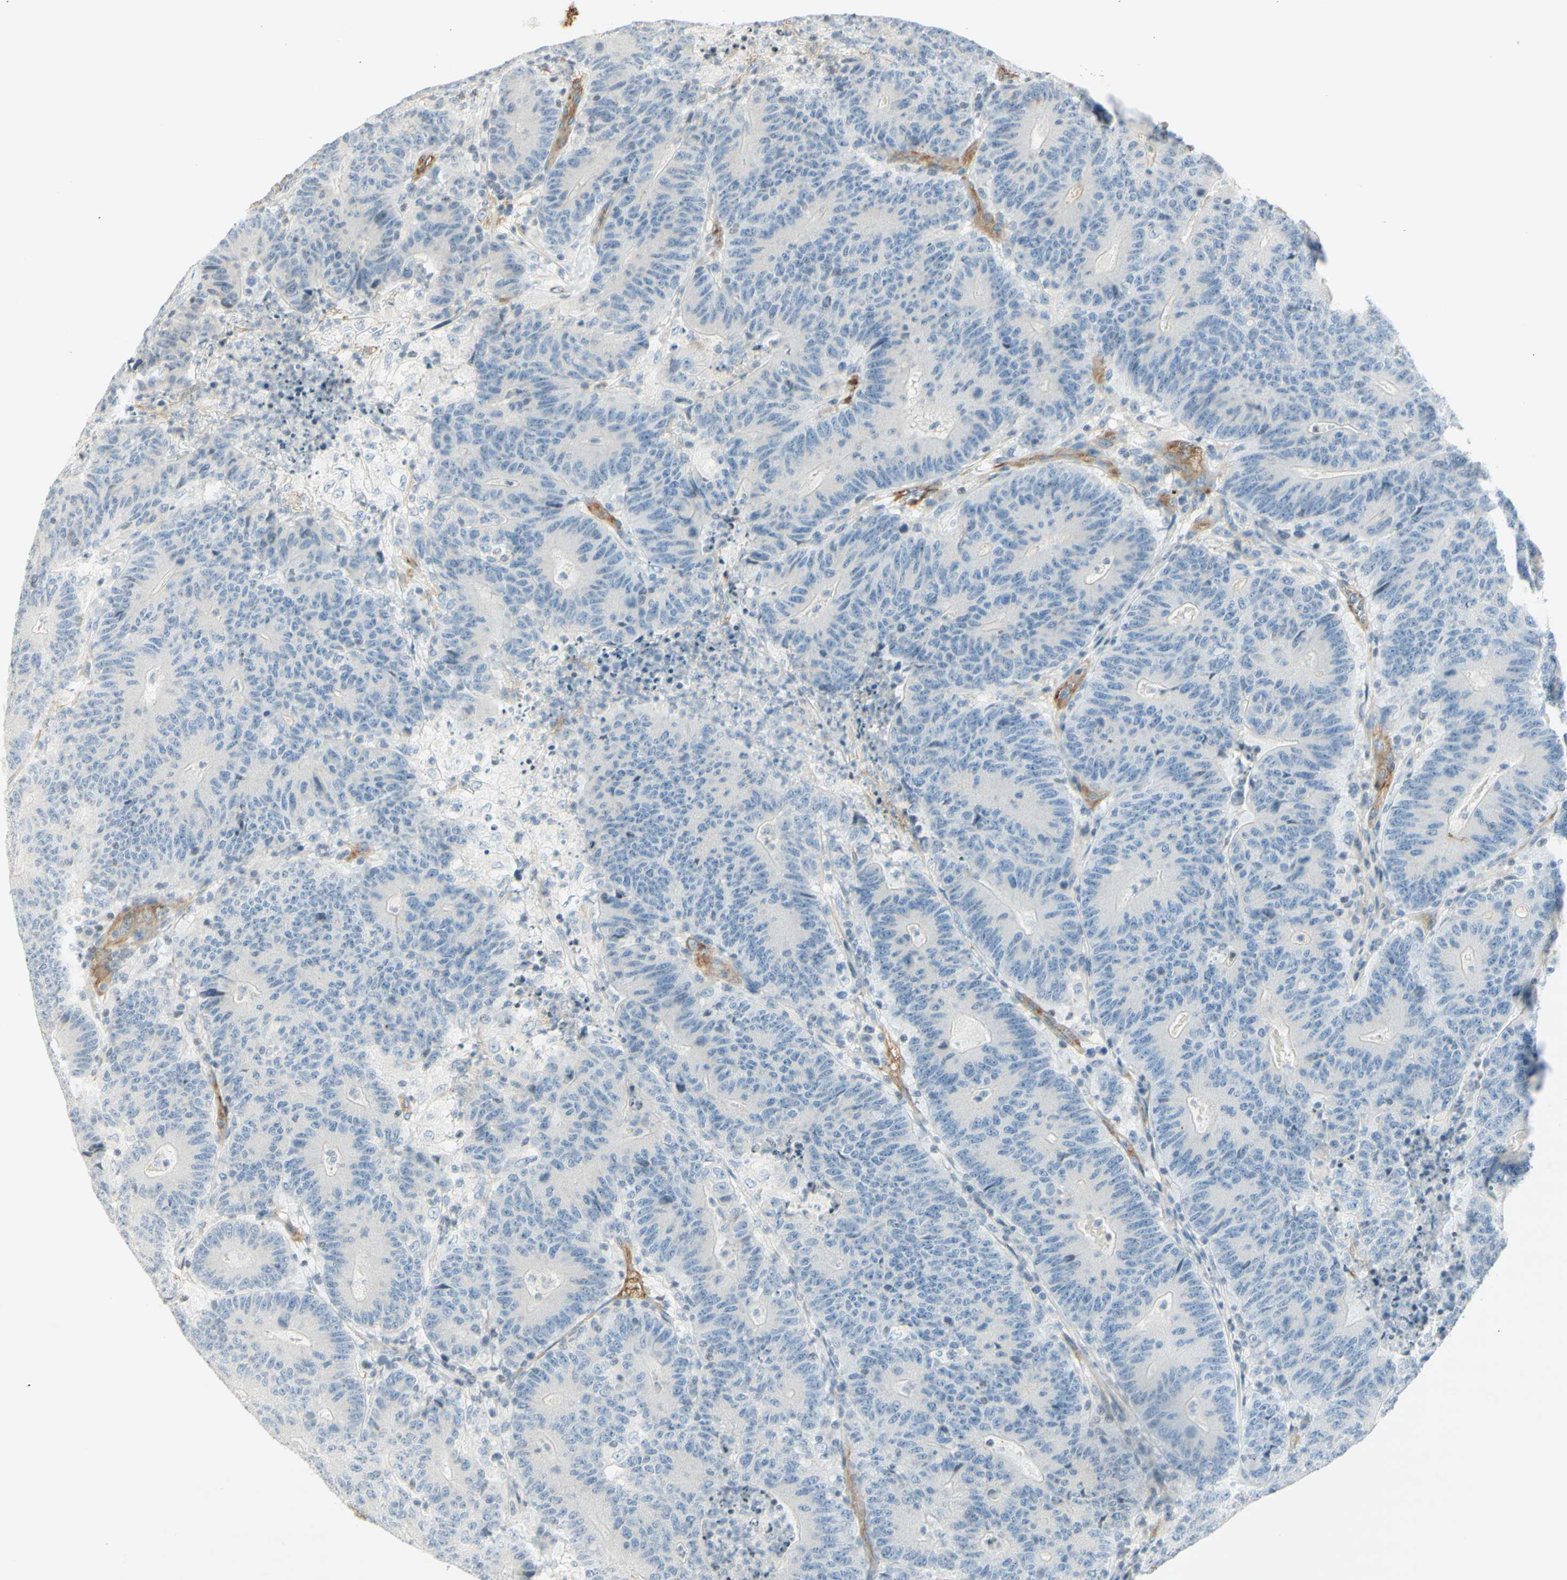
{"staining": {"intensity": "negative", "quantity": "none", "location": "none"}, "tissue": "colorectal cancer", "cell_type": "Tumor cells", "image_type": "cancer", "snomed": [{"axis": "morphology", "description": "Normal tissue, NOS"}, {"axis": "morphology", "description": "Adenocarcinoma, NOS"}, {"axis": "topography", "description": "Colon"}], "caption": "A photomicrograph of colorectal cancer (adenocarcinoma) stained for a protein shows no brown staining in tumor cells.", "gene": "MAP1B", "patient": {"sex": "female", "age": 75}}